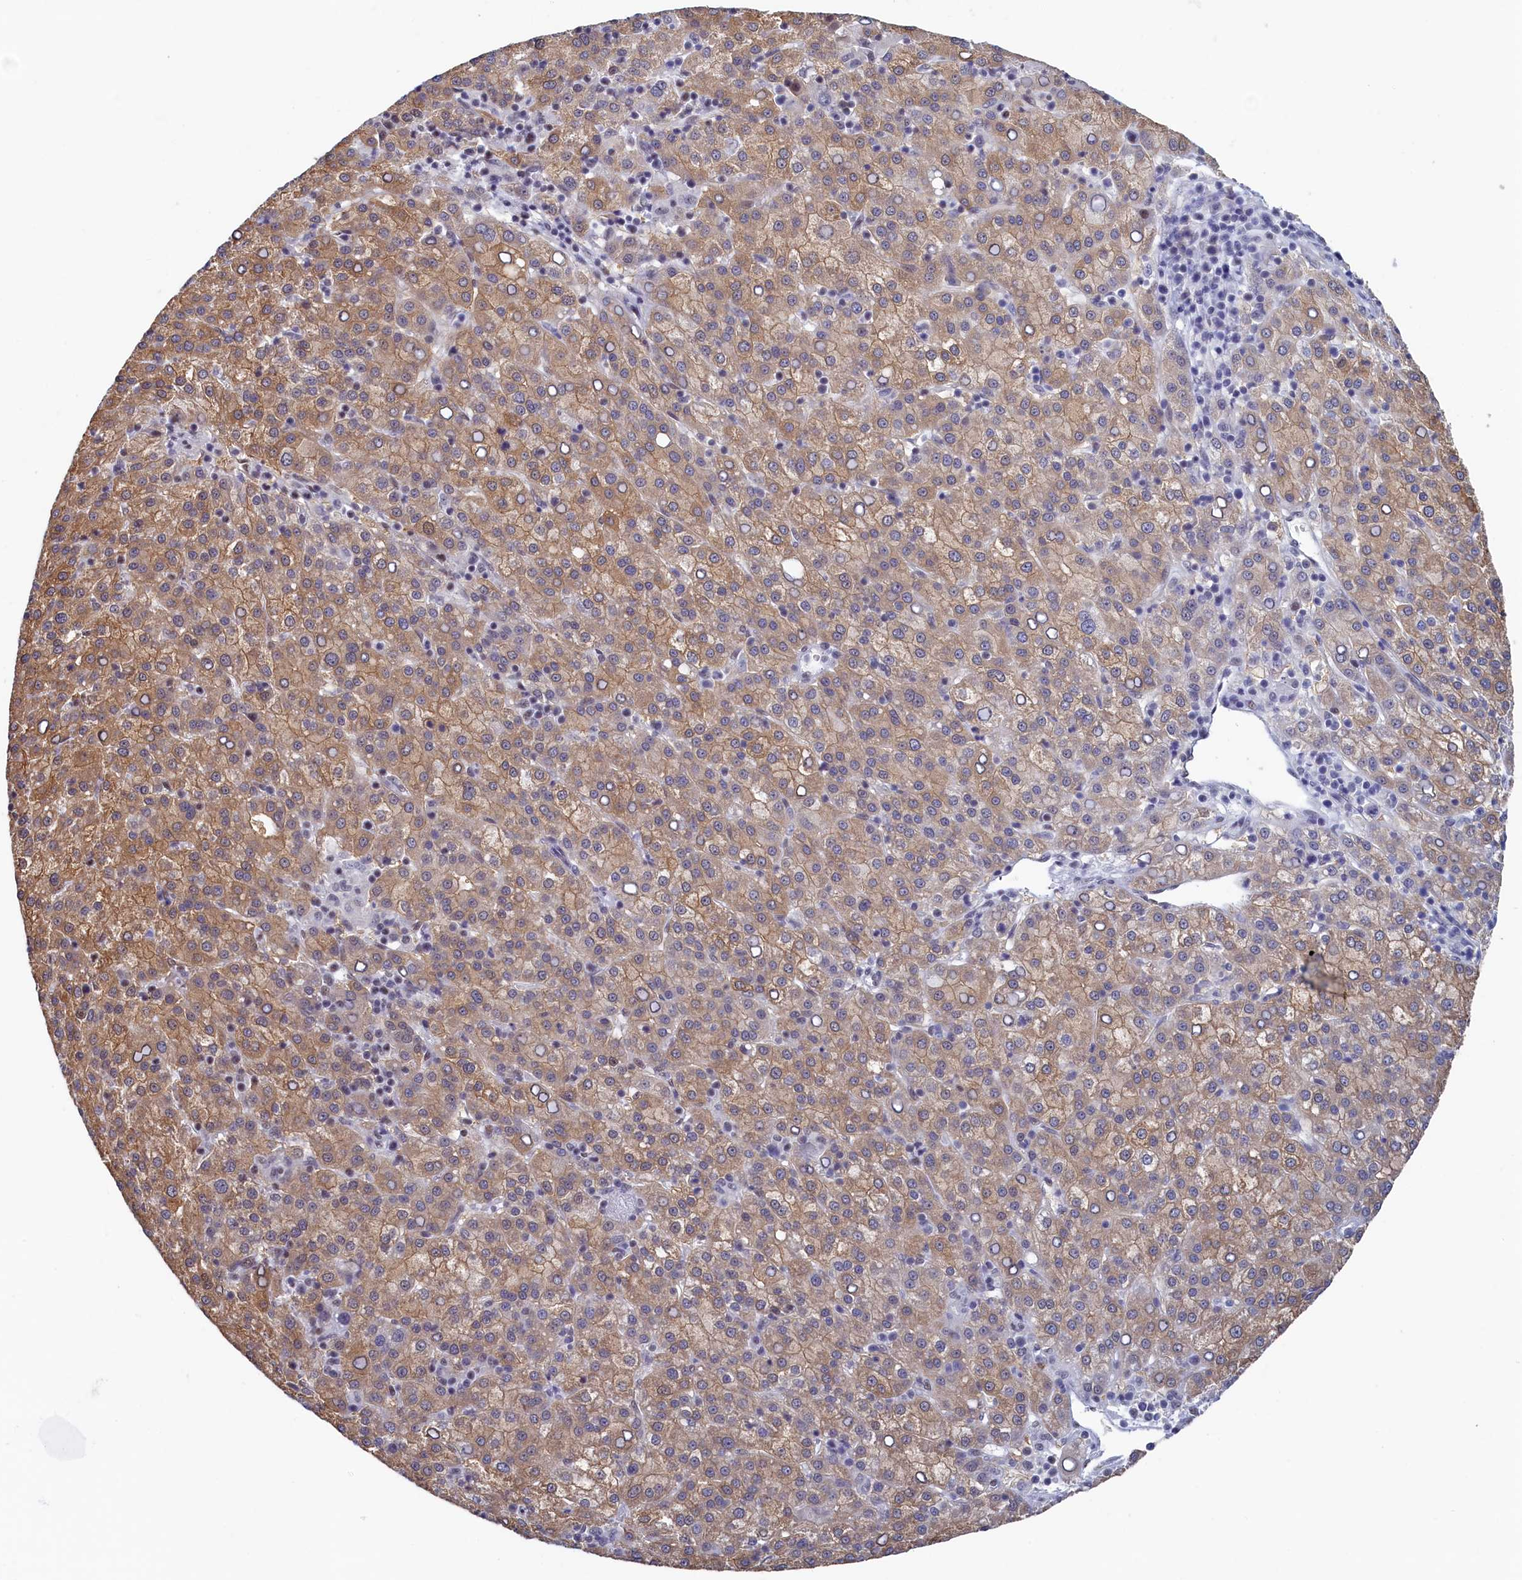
{"staining": {"intensity": "moderate", "quantity": ">75%", "location": "cytoplasmic/membranous,nuclear"}, "tissue": "liver cancer", "cell_type": "Tumor cells", "image_type": "cancer", "snomed": [{"axis": "morphology", "description": "Carcinoma, Hepatocellular, NOS"}, {"axis": "topography", "description": "Liver"}], "caption": "Protein staining by immunohistochemistry (IHC) exhibits moderate cytoplasmic/membranous and nuclear expression in approximately >75% of tumor cells in liver cancer (hepatocellular carcinoma). The staining was performed using DAB (3,3'-diaminobenzidine), with brown indicating positive protein expression. Nuclei are stained blue with hematoxylin.", "gene": "MOSPD3", "patient": {"sex": "female", "age": 58}}